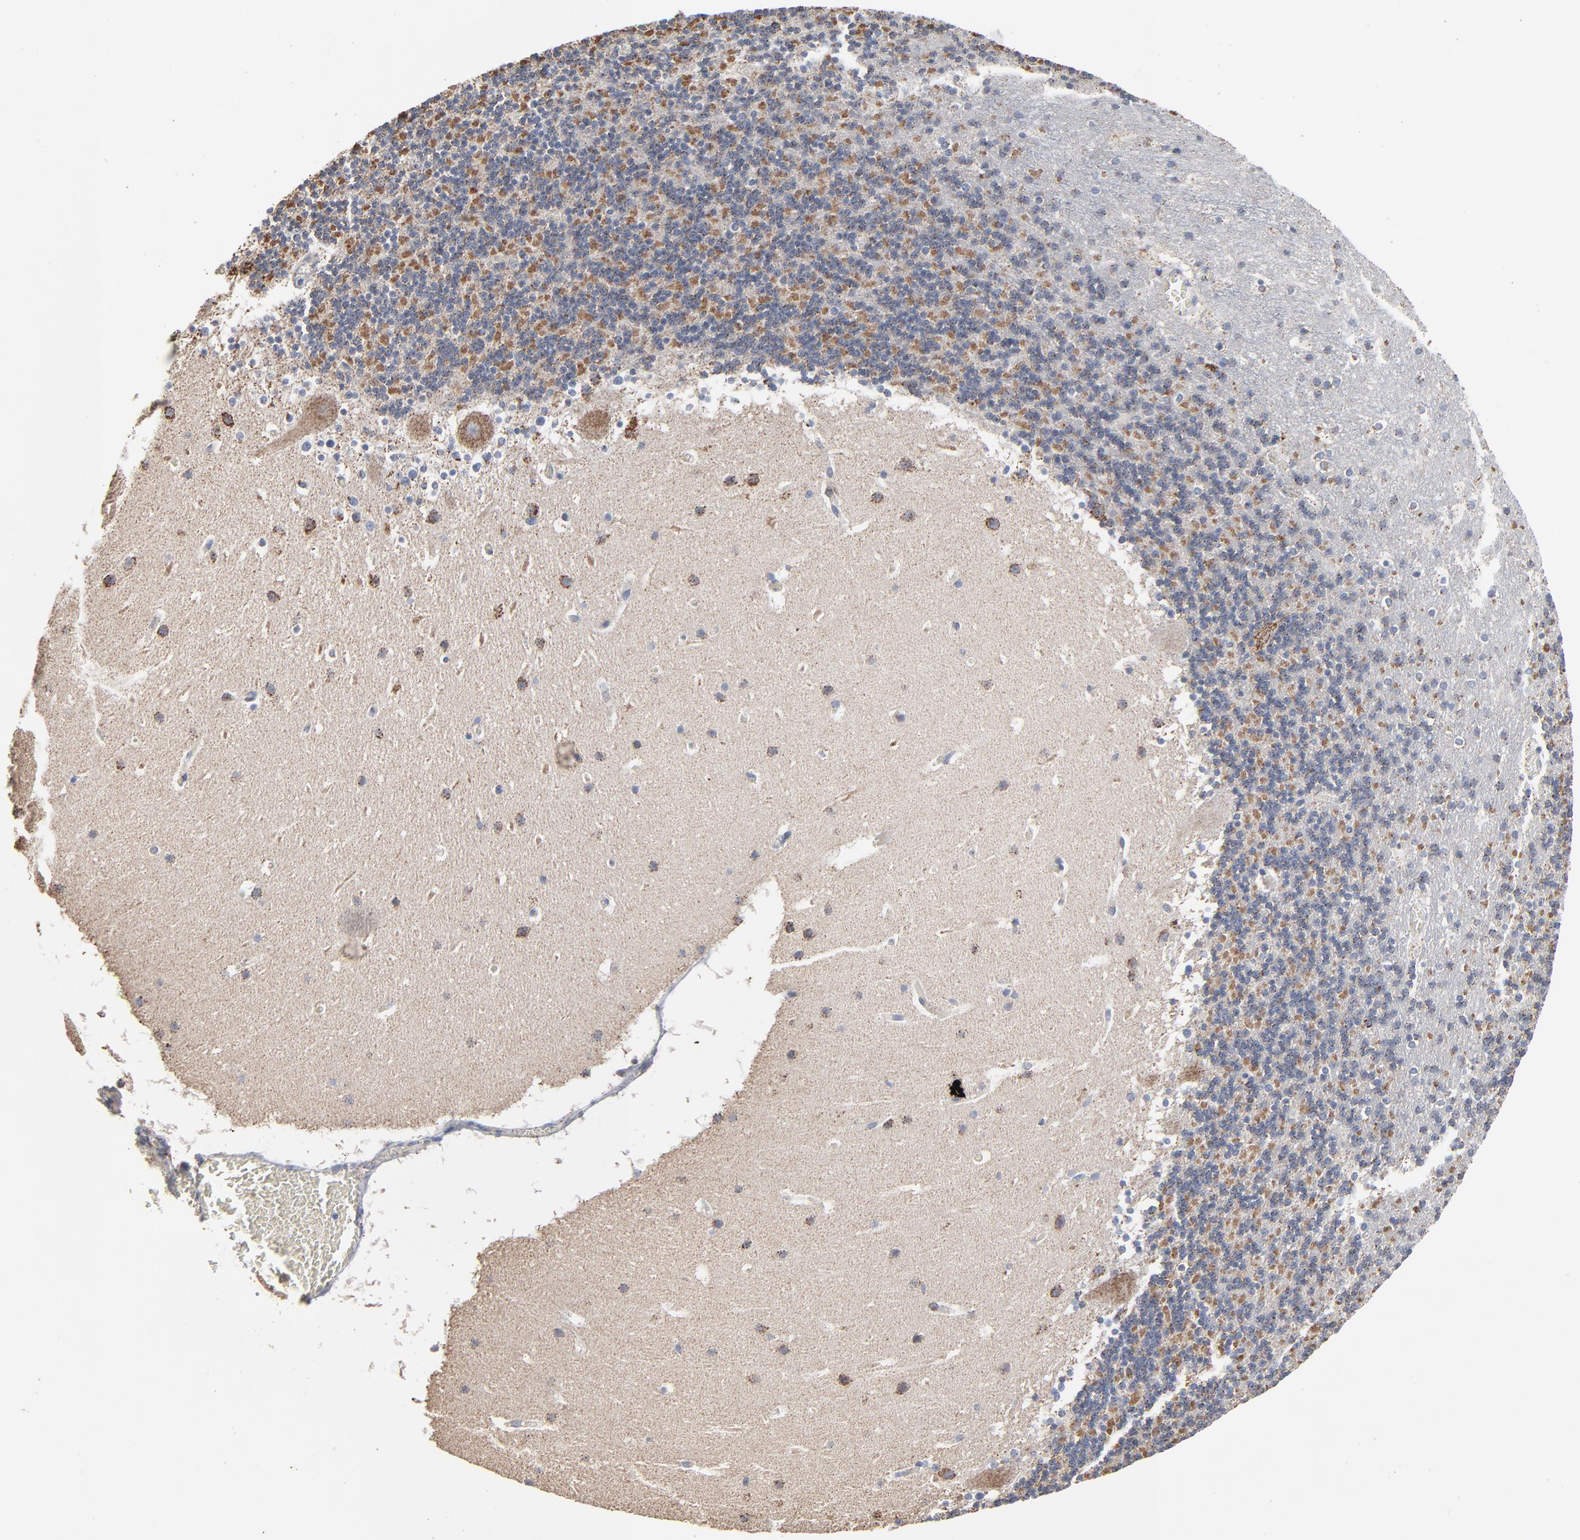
{"staining": {"intensity": "moderate", "quantity": "25%-75%", "location": "cytoplasmic/membranous"}, "tissue": "cerebellum", "cell_type": "Cells in granular layer", "image_type": "normal", "snomed": [{"axis": "morphology", "description": "Normal tissue, NOS"}, {"axis": "topography", "description": "Cerebellum"}], "caption": "Cerebellum stained with immunohistochemistry reveals moderate cytoplasmic/membranous expression in approximately 25%-75% of cells in granular layer. The staining is performed using DAB (3,3'-diaminobenzidine) brown chromogen to label protein expression. The nuclei are counter-stained blue using hematoxylin.", "gene": "UQCRC1", "patient": {"sex": "male", "age": 45}}